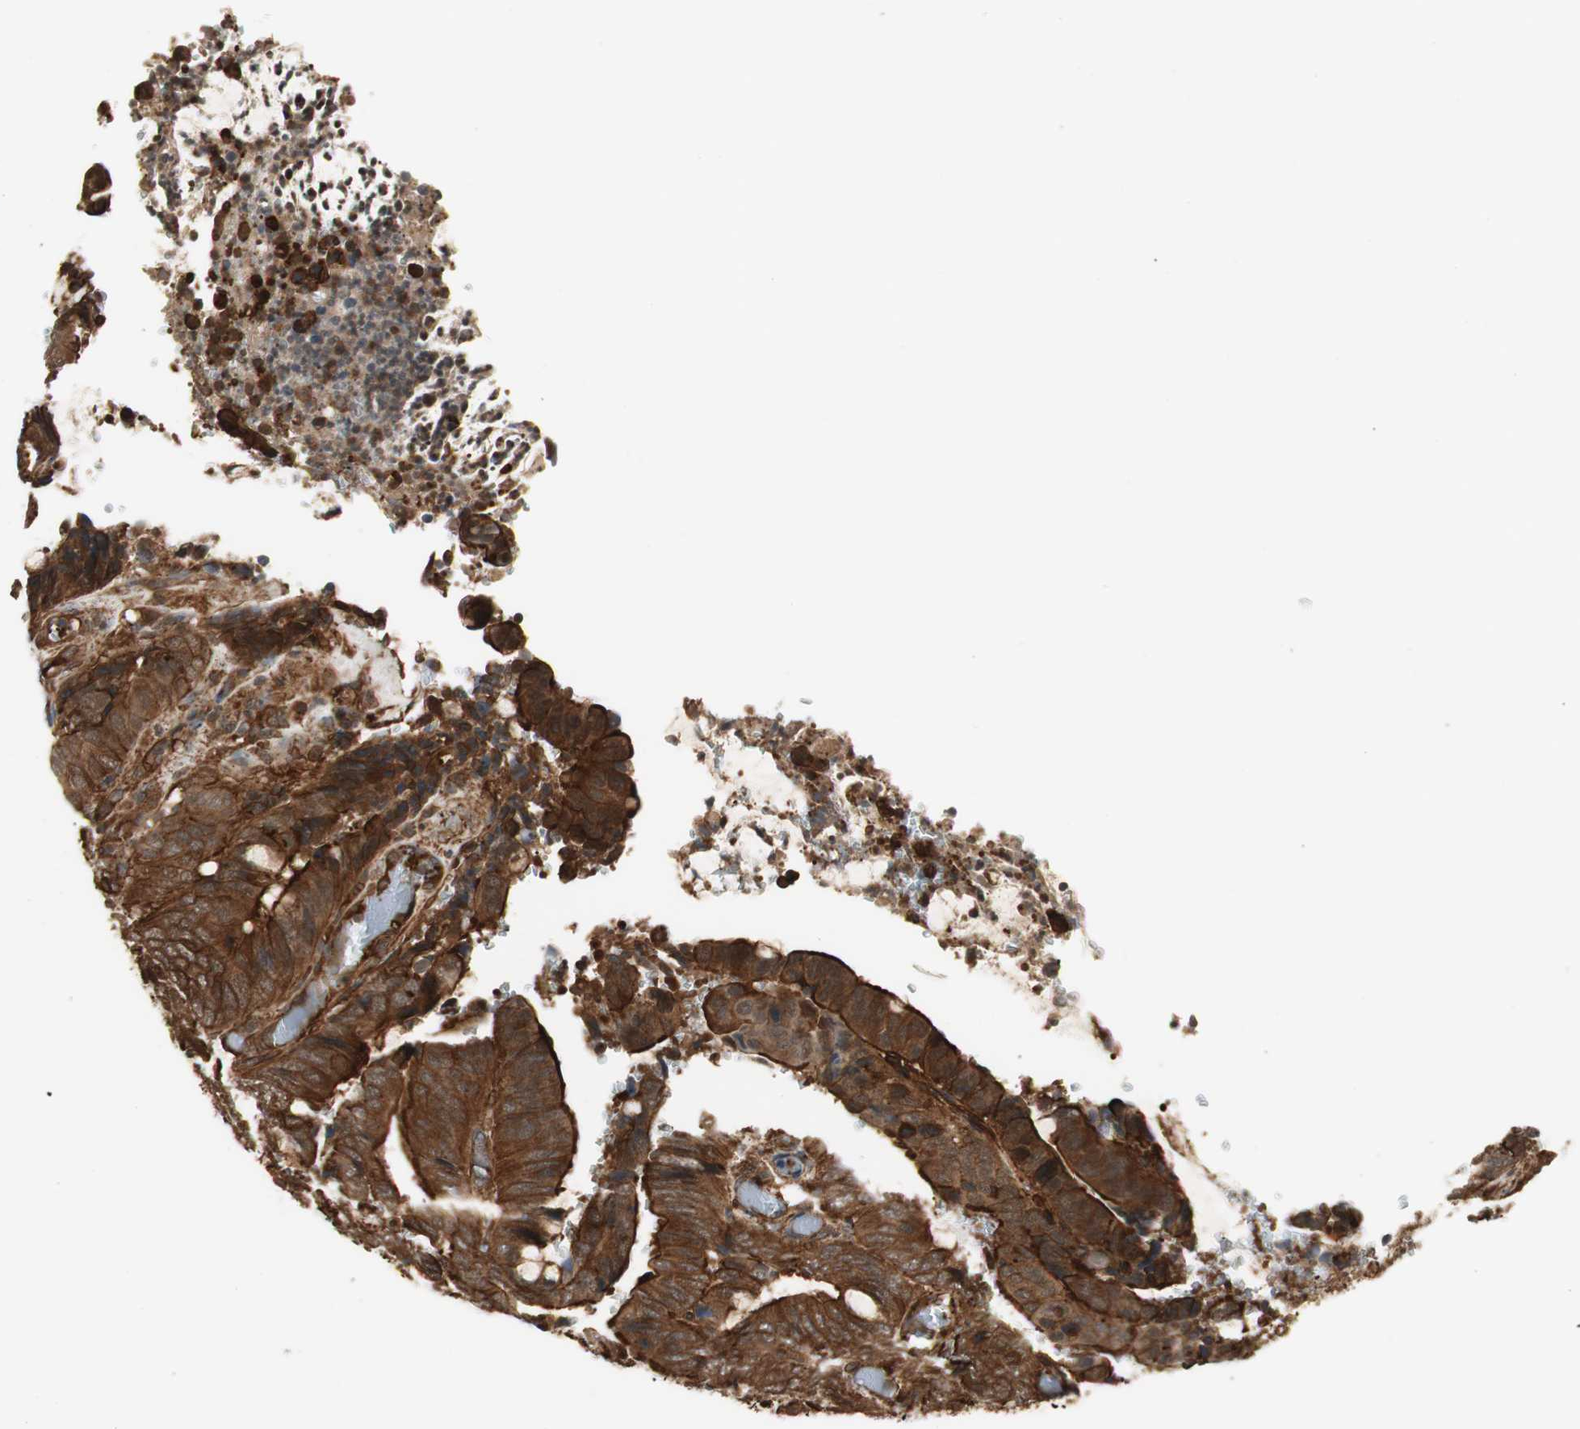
{"staining": {"intensity": "strong", "quantity": ">75%", "location": "cytoplasmic/membranous"}, "tissue": "colorectal cancer", "cell_type": "Tumor cells", "image_type": "cancer", "snomed": [{"axis": "morphology", "description": "Normal tissue, NOS"}, {"axis": "morphology", "description": "Adenocarcinoma, NOS"}, {"axis": "topography", "description": "Rectum"}, {"axis": "topography", "description": "Peripheral nerve tissue"}], "caption": "Colorectal cancer stained for a protein displays strong cytoplasmic/membranous positivity in tumor cells.", "gene": "PTPN11", "patient": {"sex": "male", "age": 92}}